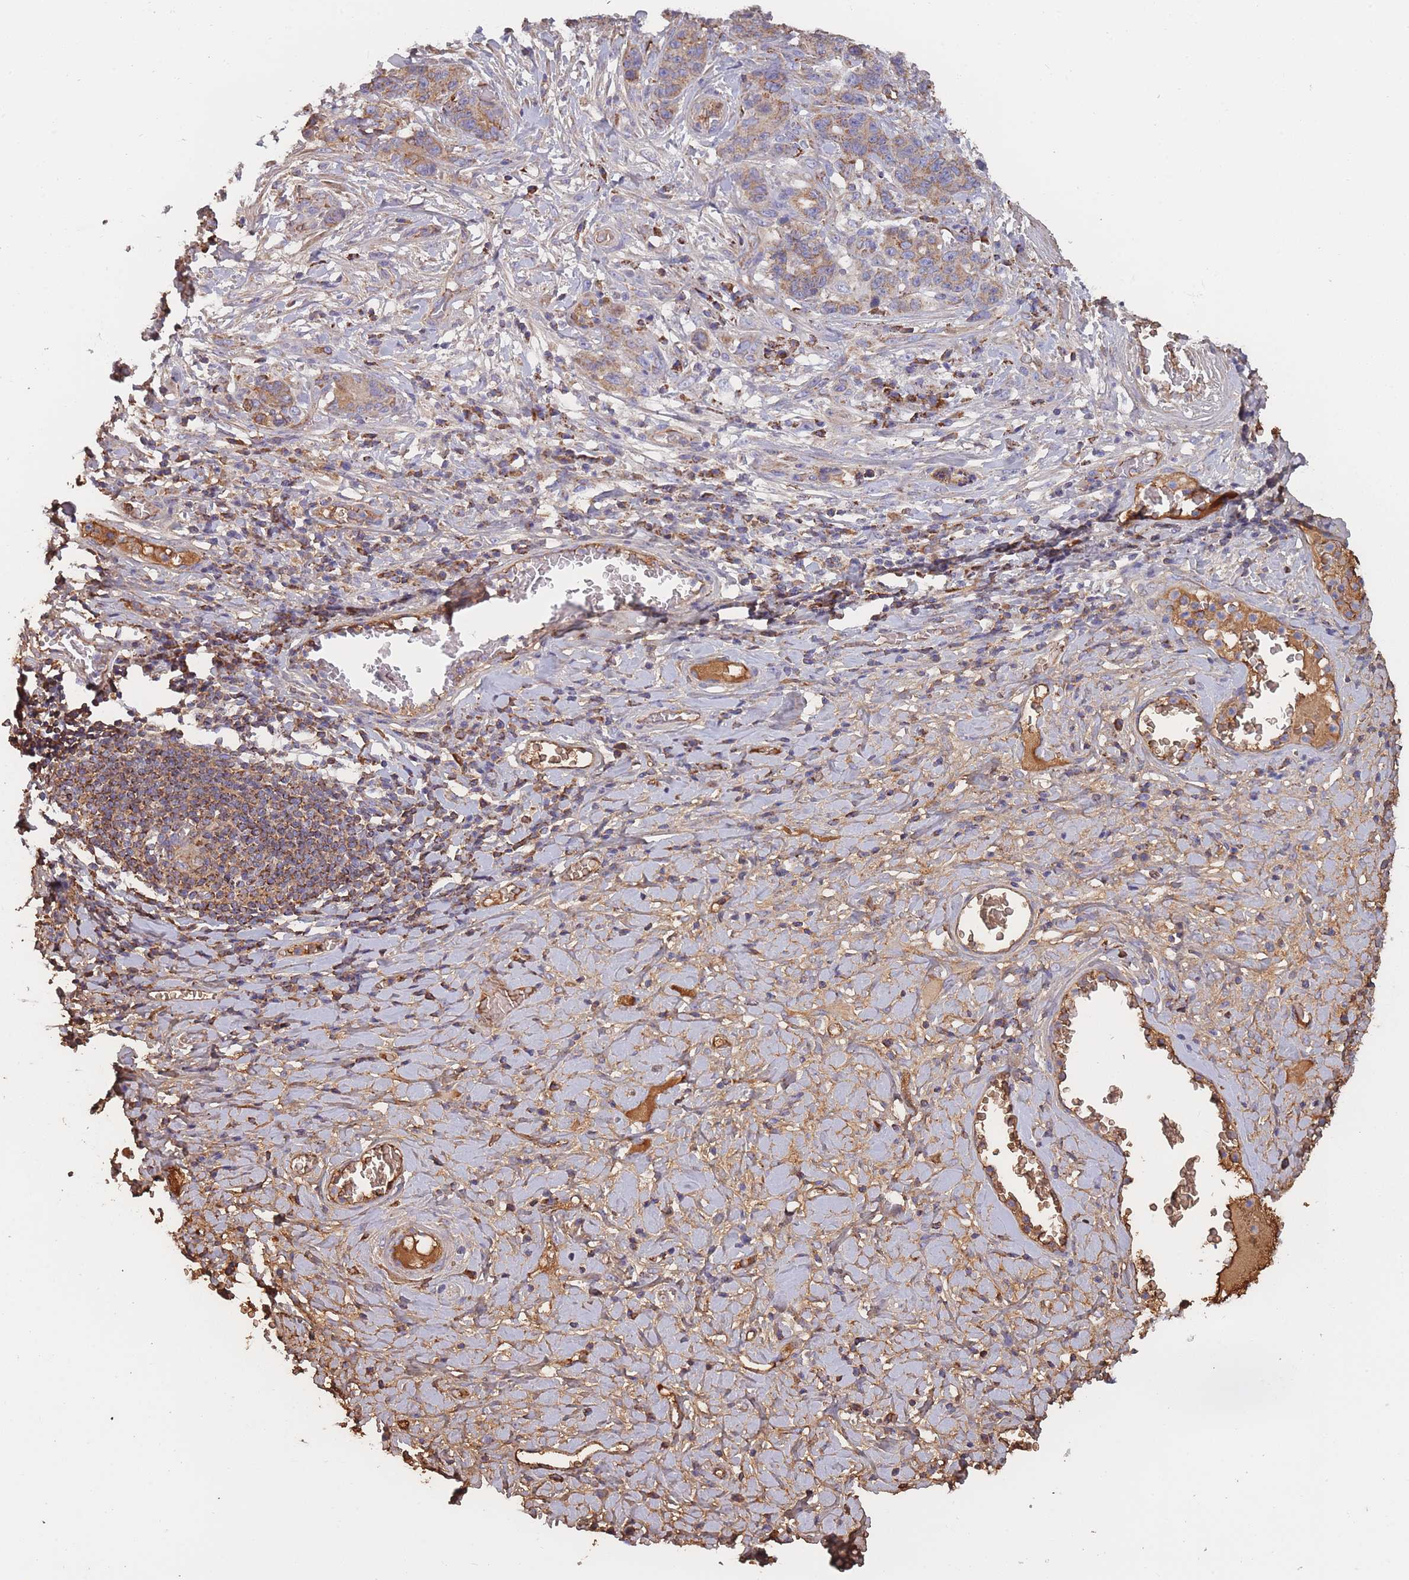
{"staining": {"intensity": "moderate", "quantity": ">75%", "location": "cytoplasmic/membranous"}, "tissue": "stomach cancer", "cell_type": "Tumor cells", "image_type": "cancer", "snomed": [{"axis": "morphology", "description": "Normal tissue, NOS"}, {"axis": "morphology", "description": "Adenocarcinoma, NOS"}, {"axis": "topography", "description": "Stomach"}], "caption": "Brown immunohistochemical staining in stomach adenocarcinoma demonstrates moderate cytoplasmic/membranous positivity in about >75% of tumor cells. (DAB (3,3'-diaminobenzidine) = brown stain, brightfield microscopy at high magnification).", "gene": "KAT2A", "patient": {"sex": "female", "age": 64}}